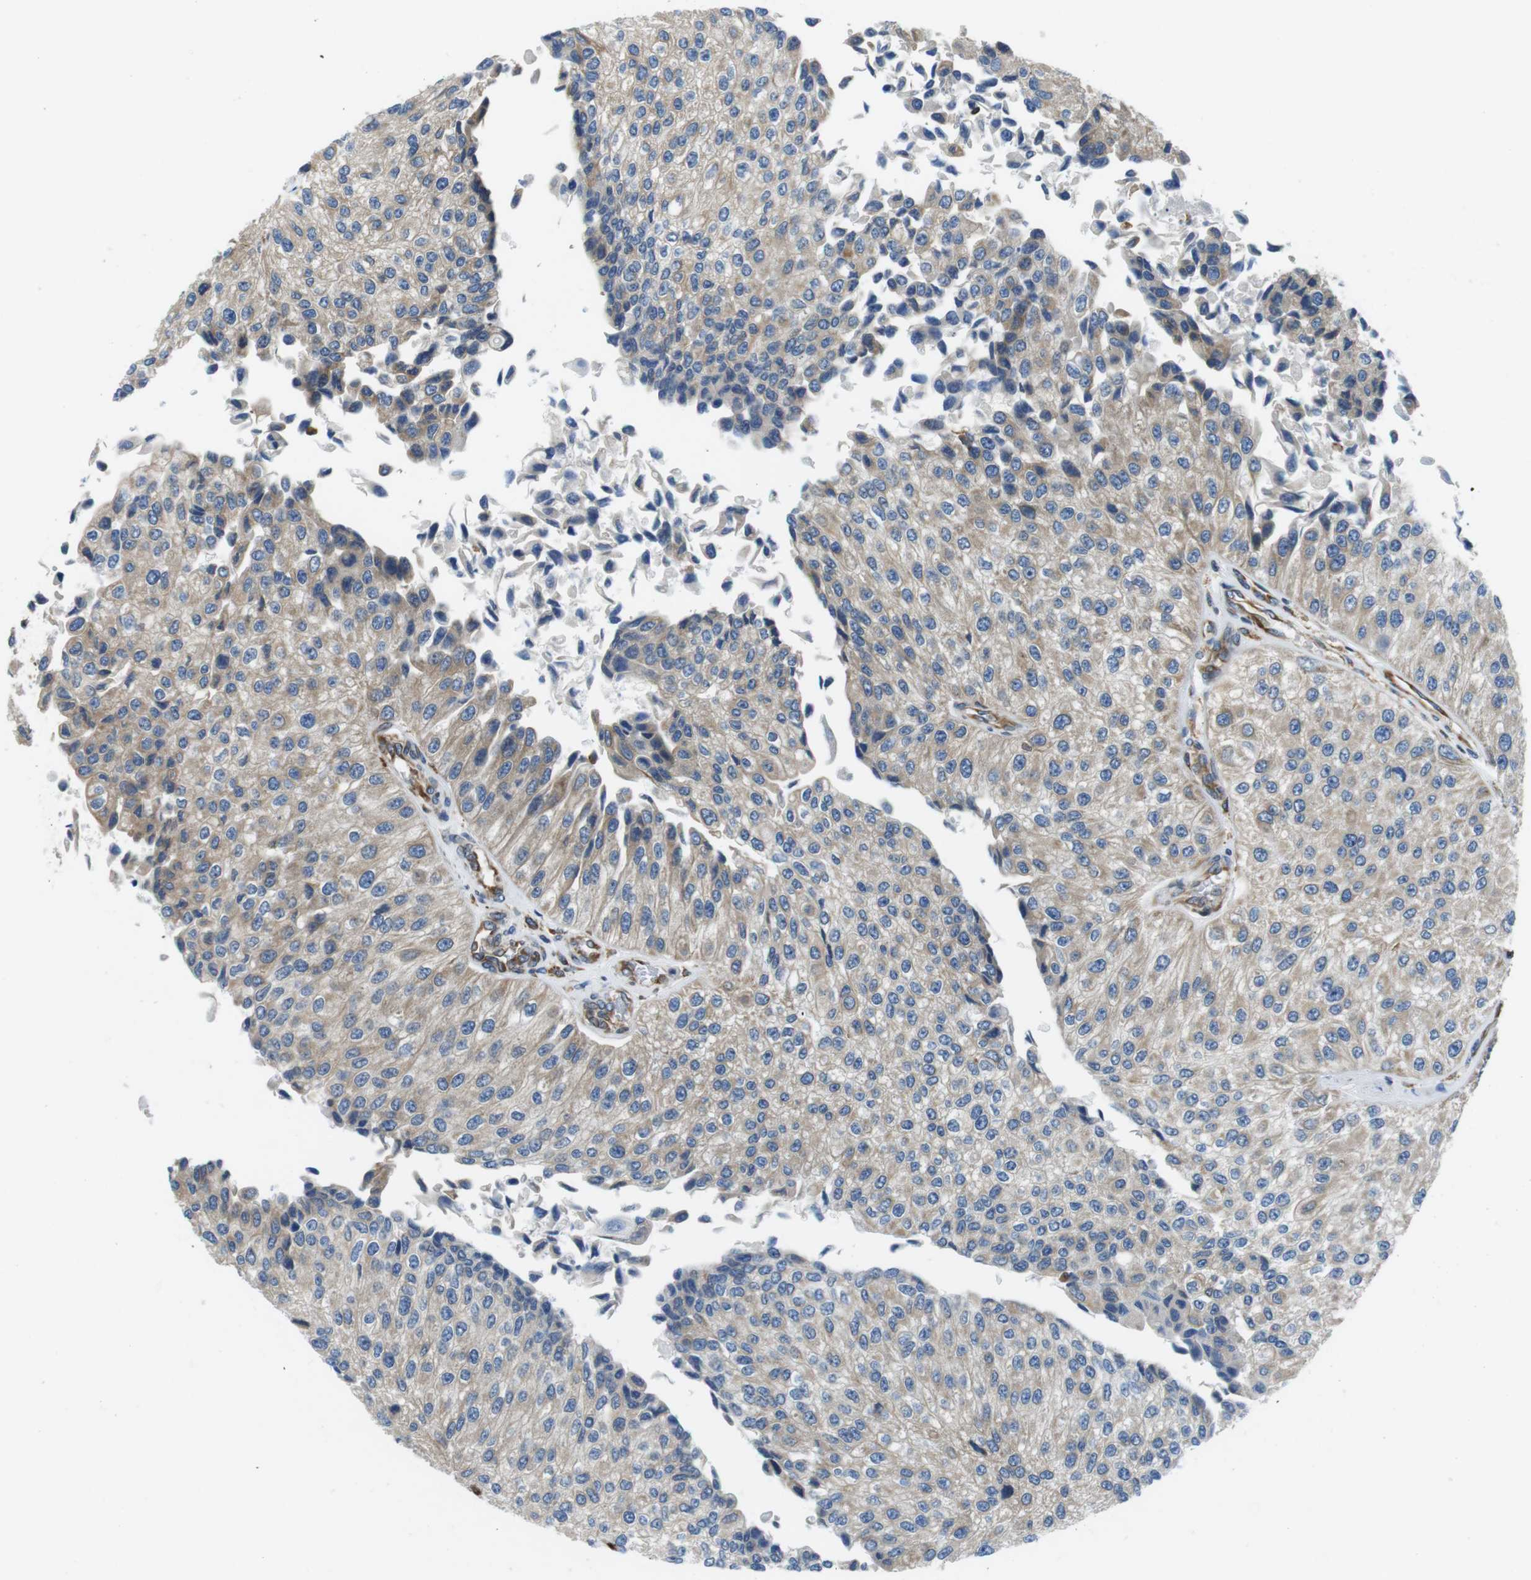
{"staining": {"intensity": "weak", "quantity": ">75%", "location": "cytoplasmic/membranous"}, "tissue": "urothelial cancer", "cell_type": "Tumor cells", "image_type": "cancer", "snomed": [{"axis": "morphology", "description": "Urothelial carcinoma, High grade"}, {"axis": "topography", "description": "Kidney"}, {"axis": "topography", "description": "Urinary bladder"}], "caption": "About >75% of tumor cells in urothelial cancer reveal weak cytoplasmic/membranous protein positivity as visualized by brown immunohistochemical staining.", "gene": "UGGT1", "patient": {"sex": "male", "age": 77}}